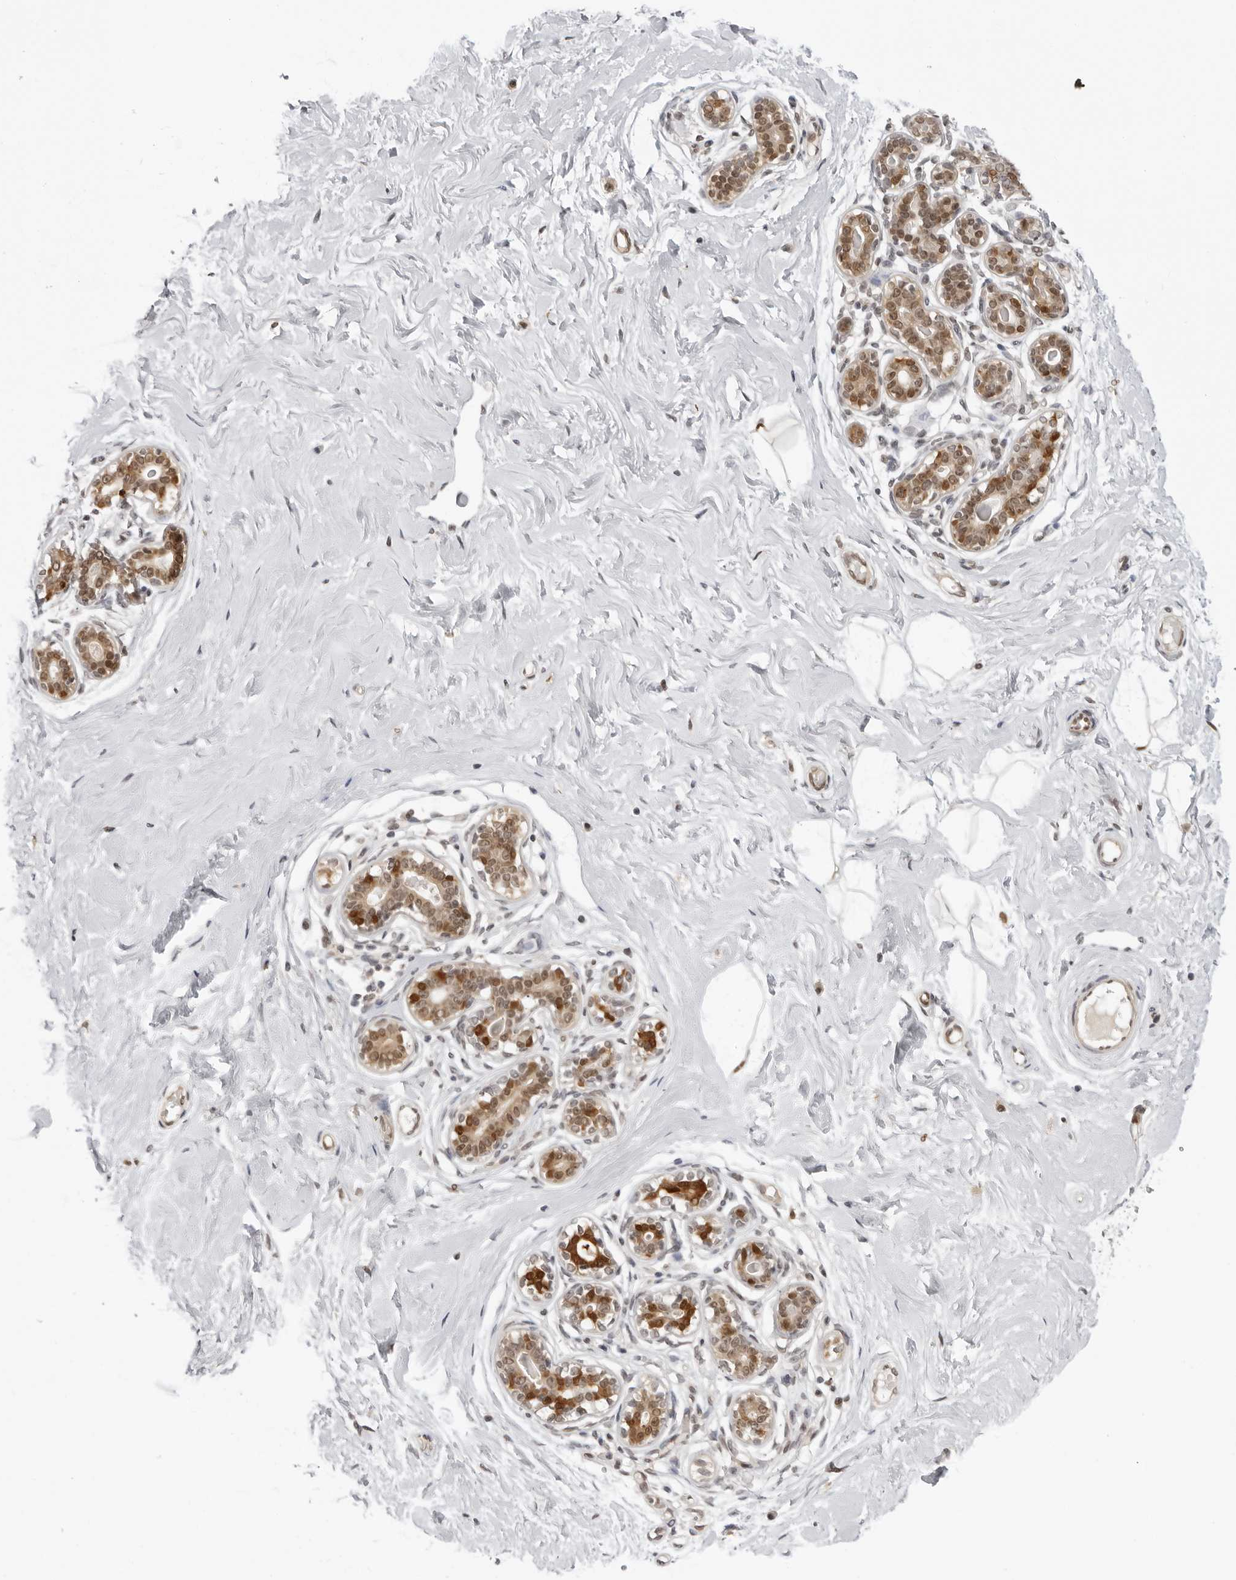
{"staining": {"intensity": "moderate", "quantity": ">75%", "location": "nuclear"}, "tissue": "breast", "cell_type": "Adipocytes", "image_type": "normal", "snomed": [{"axis": "morphology", "description": "Normal tissue, NOS"}, {"axis": "morphology", "description": "Adenoma, NOS"}, {"axis": "topography", "description": "Breast"}], "caption": "Breast stained with DAB immunohistochemistry demonstrates medium levels of moderate nuclear positivity in about >75% of adipocytes.", "gene": "SRGAP2", "patient": {"sex": "female", "age": 23}}